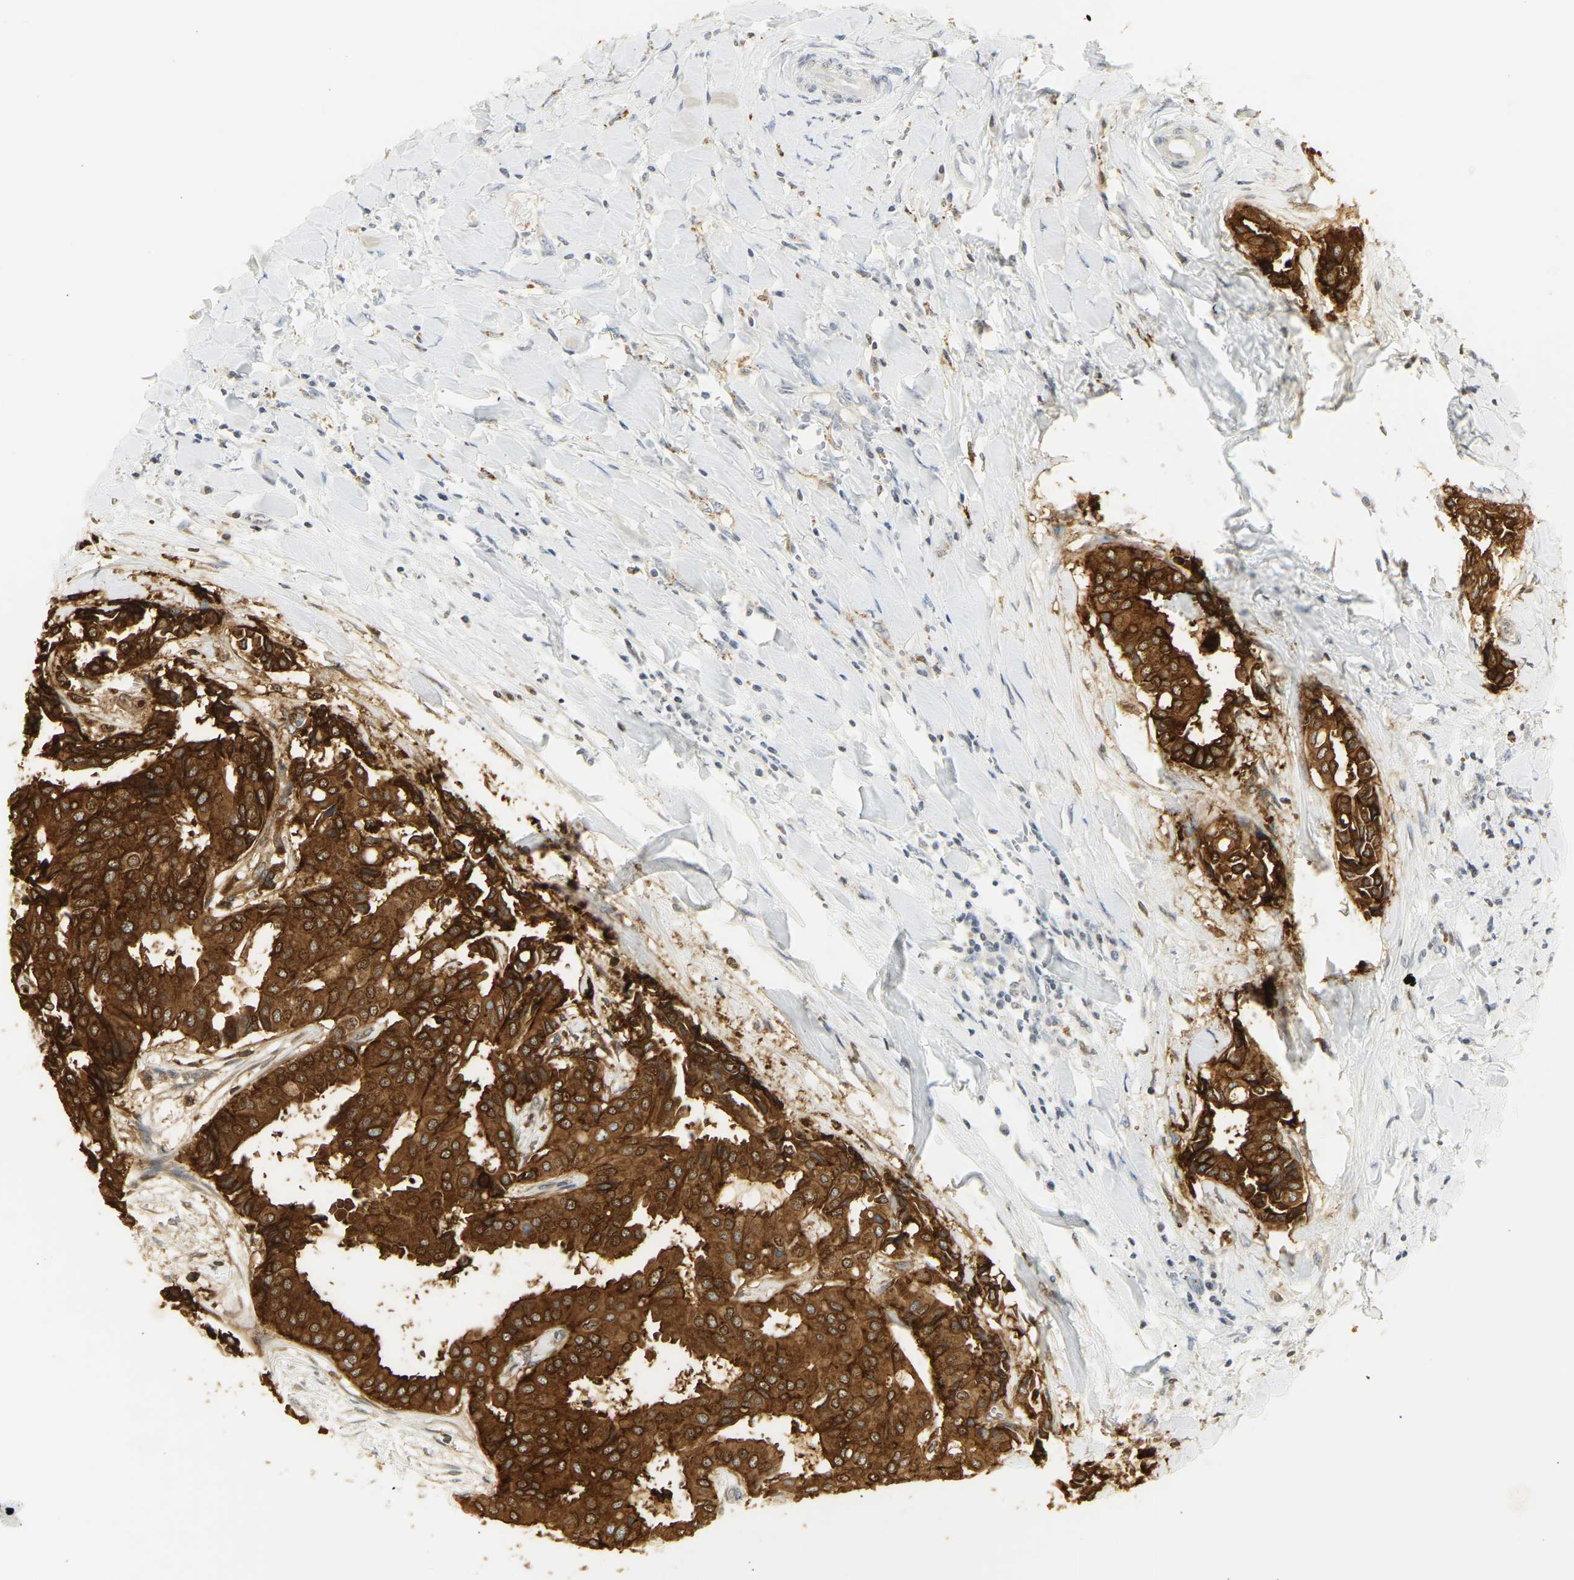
{"staining": {"intensity": "strong", "quantity": ">75%", "location": "cytoplasmic/membranous"}, "tissue": "head and neck cancer", "cell_type": "Tumor cells", "image_type": "cancer", "snomed": [{"axis": "morphology", "description": "Adenocarcinoma, NOS"}, {"axis": "topography", "description": "Salivary gland"}, {"axis": "topography", "description": "Head-Neck"}], "caption": "This photomicrograph displays head and neck cancer stained with immunohistochemistry to label a protein in brown. The cytoplasmic/membranous of tumor cells show strong positivity for the protein. Nuclei are counter-stained blue.", "gene": "CEACAM5", "patient": {"sex": "female", "age": 59}}